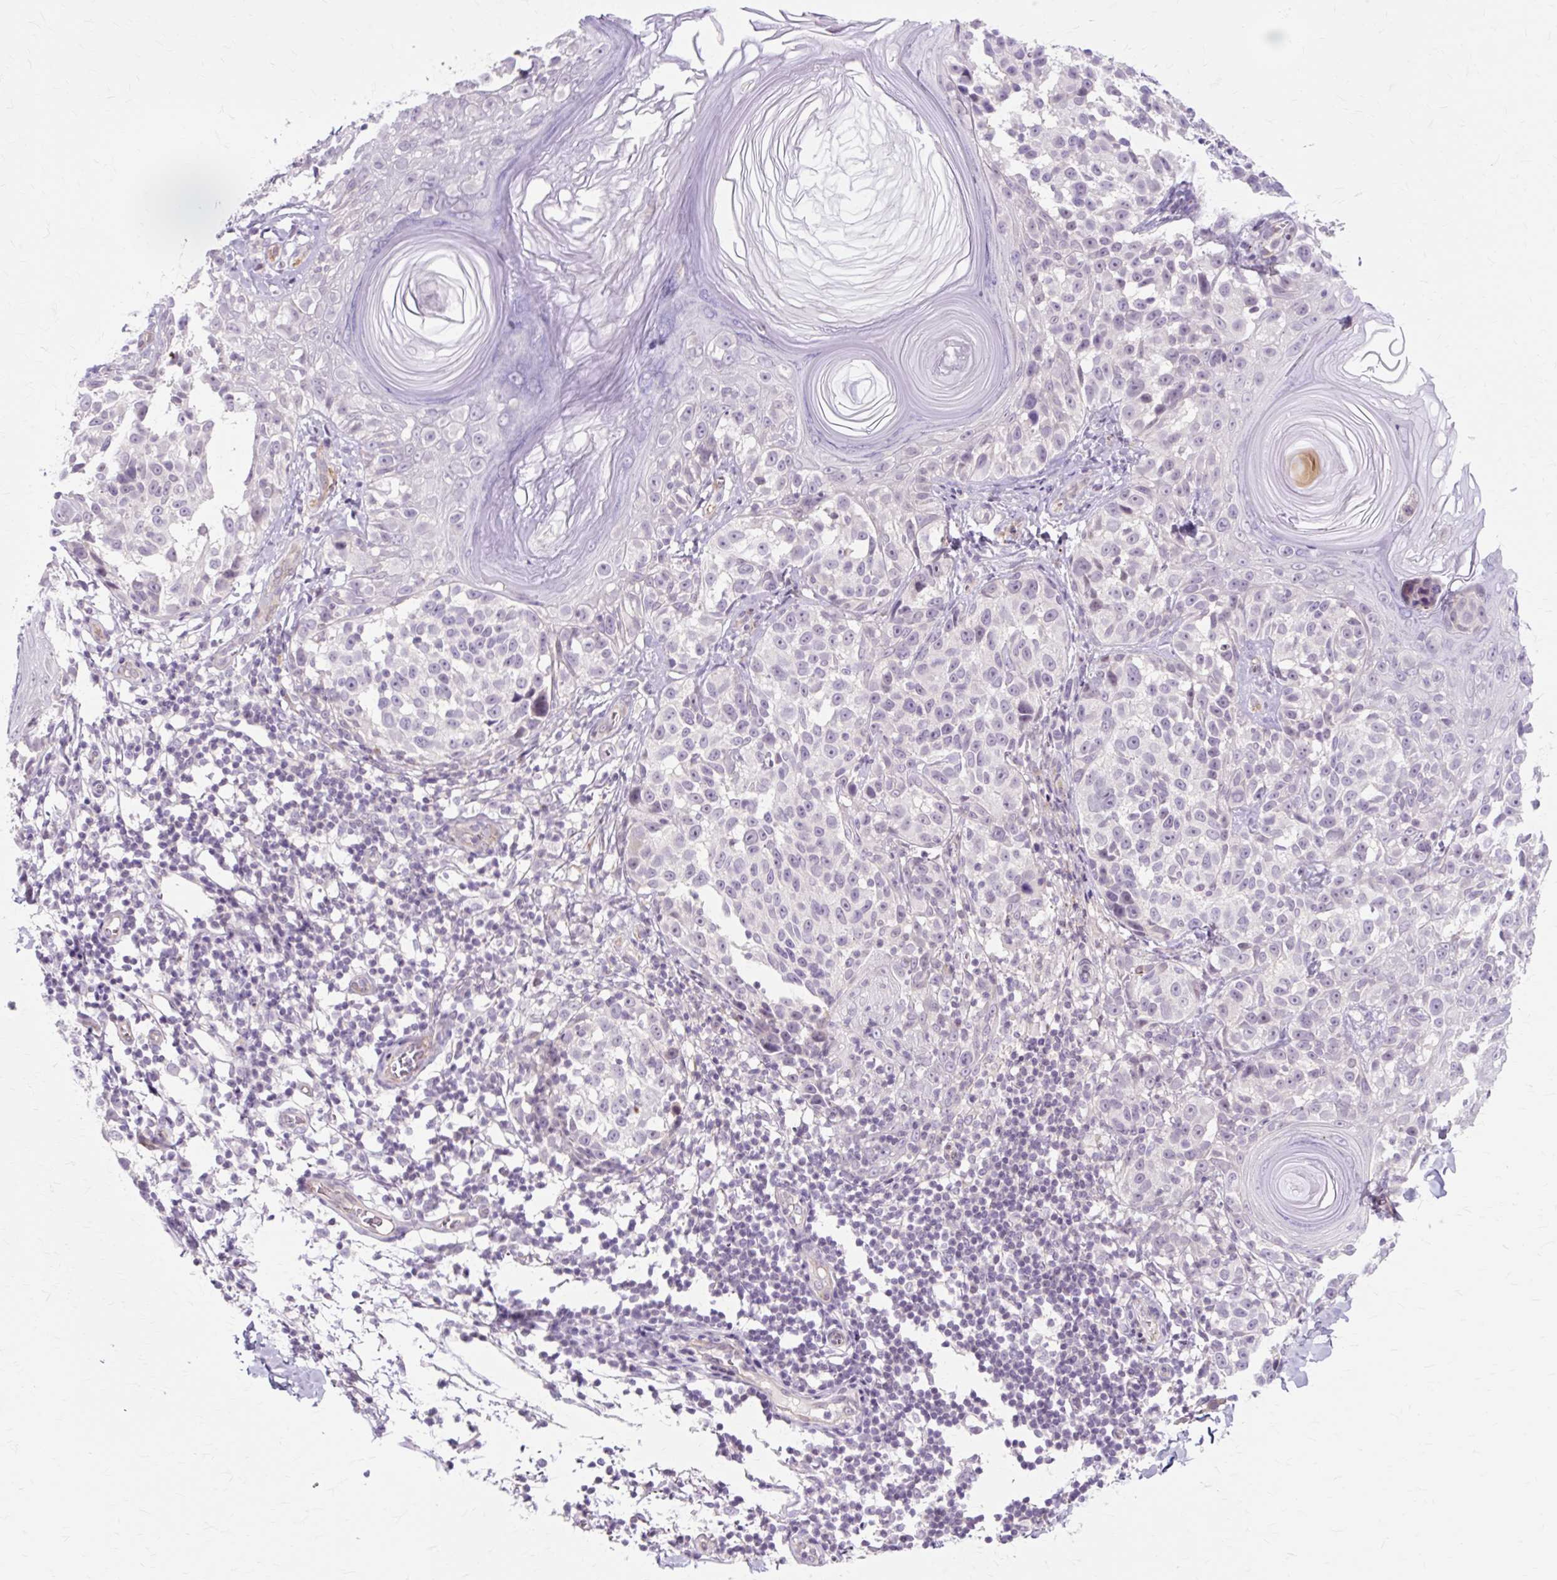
{"staining": {"intensity": "negative", "quantity": "none", "location": "none"}, "tissue": "melanoma", "cell_type": "Tumor cells", "image_type": "cancer", "snomed": [{"axis": "morphology", "description": "Malignant melanoma, NOS"}, {"axis": "topography", "description": "Skin"}], "caption": "This image is of melanoma stained with immunohistochemistry (IHC) to label a protein in brown with the nuclei are counter-stained blue. There is no positivity in tumor cells.", "gene": "ZNF35", "patient": {"sex": "male", "age": 73}}